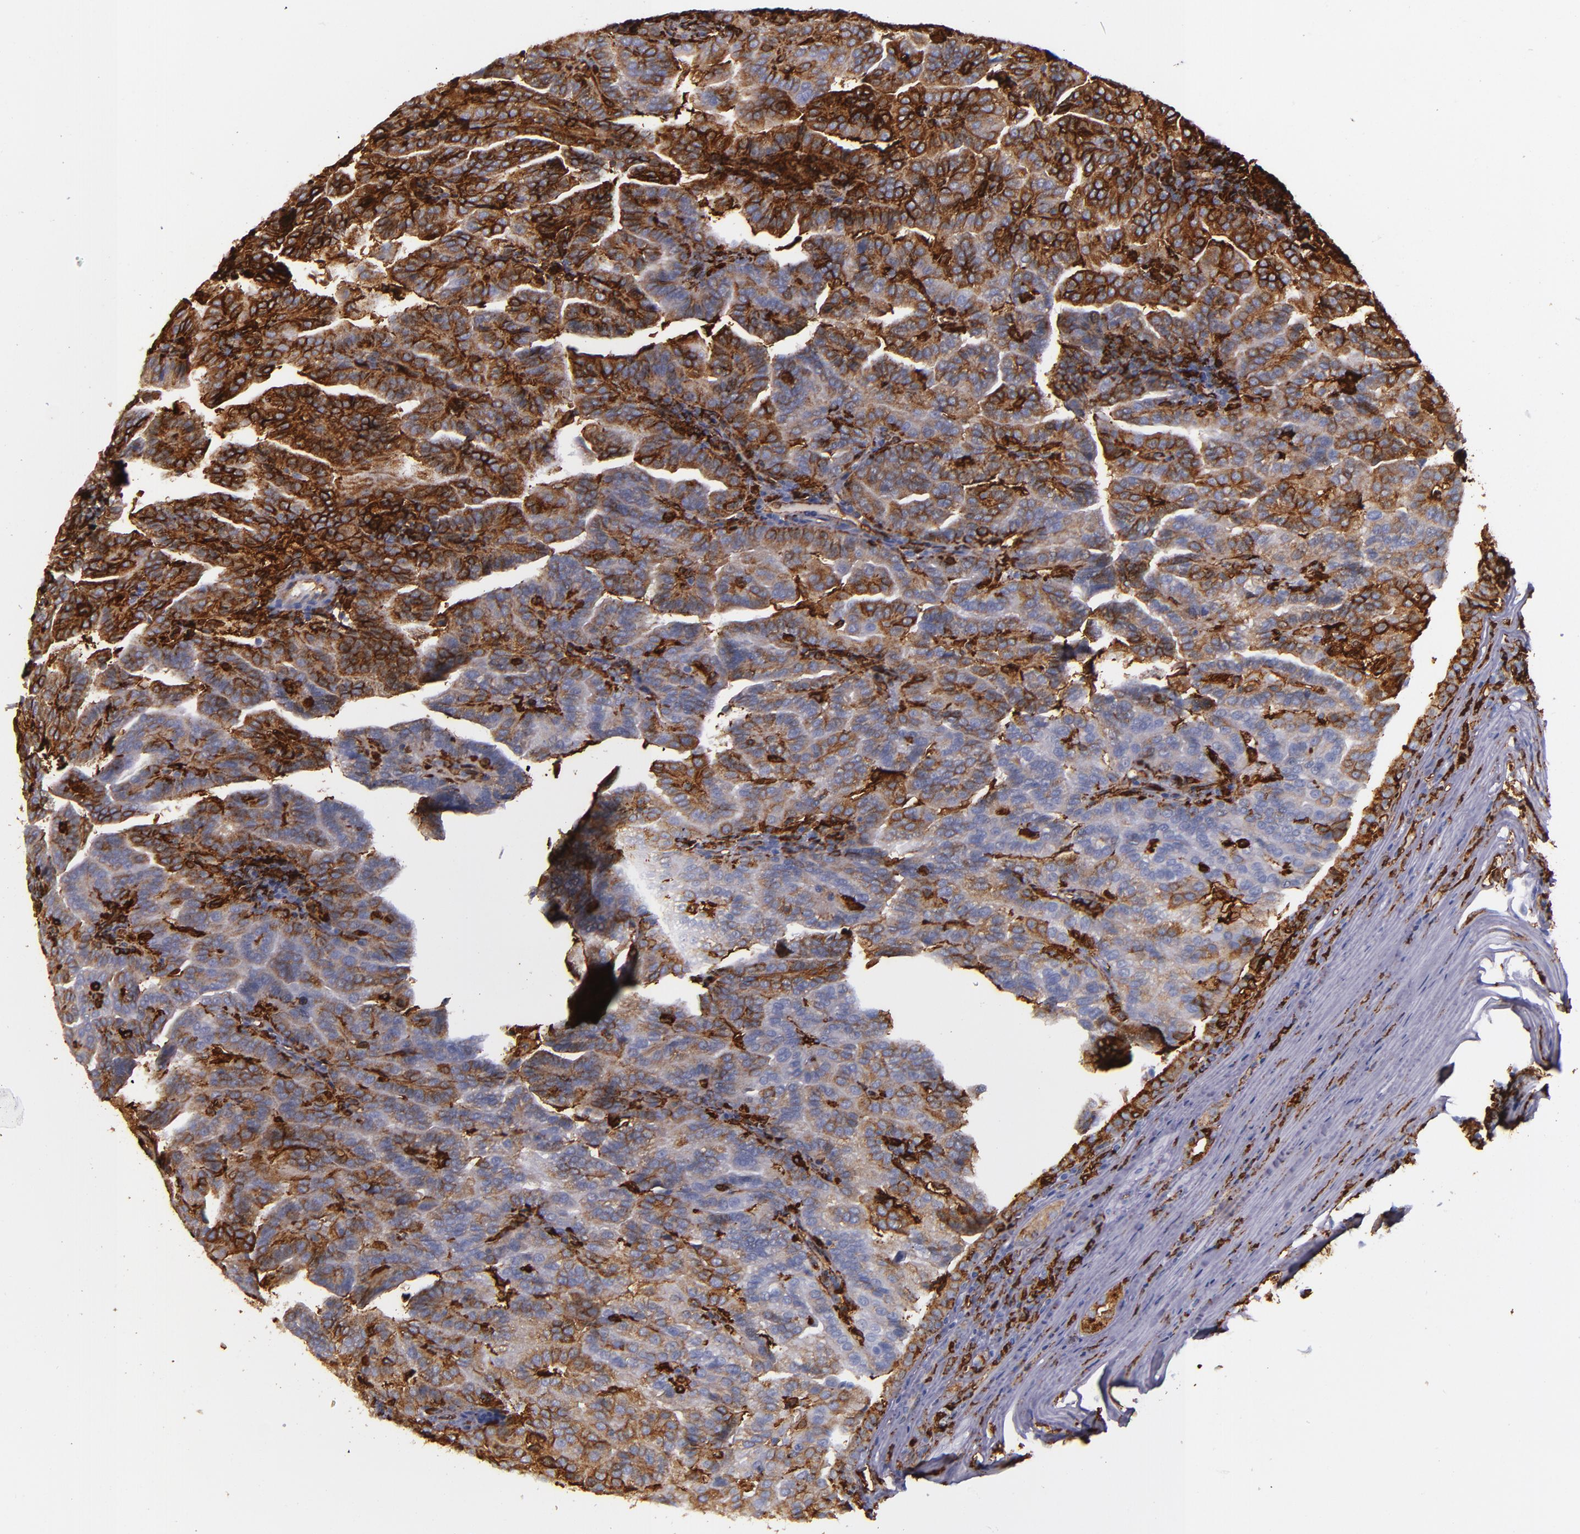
{"staining": {"intensity": "moderate", "quantity": ">75%", "location": "cytoplasmic/membranous"}, "tissue": "renal cancer", "cell_type": "Tumor cells", "image_type": "cancer", "snomed": [{"axis": "morphology", "description": "Adenocarcinoma, NOS"}, {"axis": "topography", "description": "Kidney"}], "caption": "High-power microscopy captured an immunohistochemistry micrograph of renal cancer (adenocarcinoma), revealing moderate cytoplasmic/membranous expression in about >75% of tumor cells. (DAB IHC with brightfield microscopy, high magnification).", "gene": "HLA-DRA", "patient": {"sex": "male", "age": 61}}